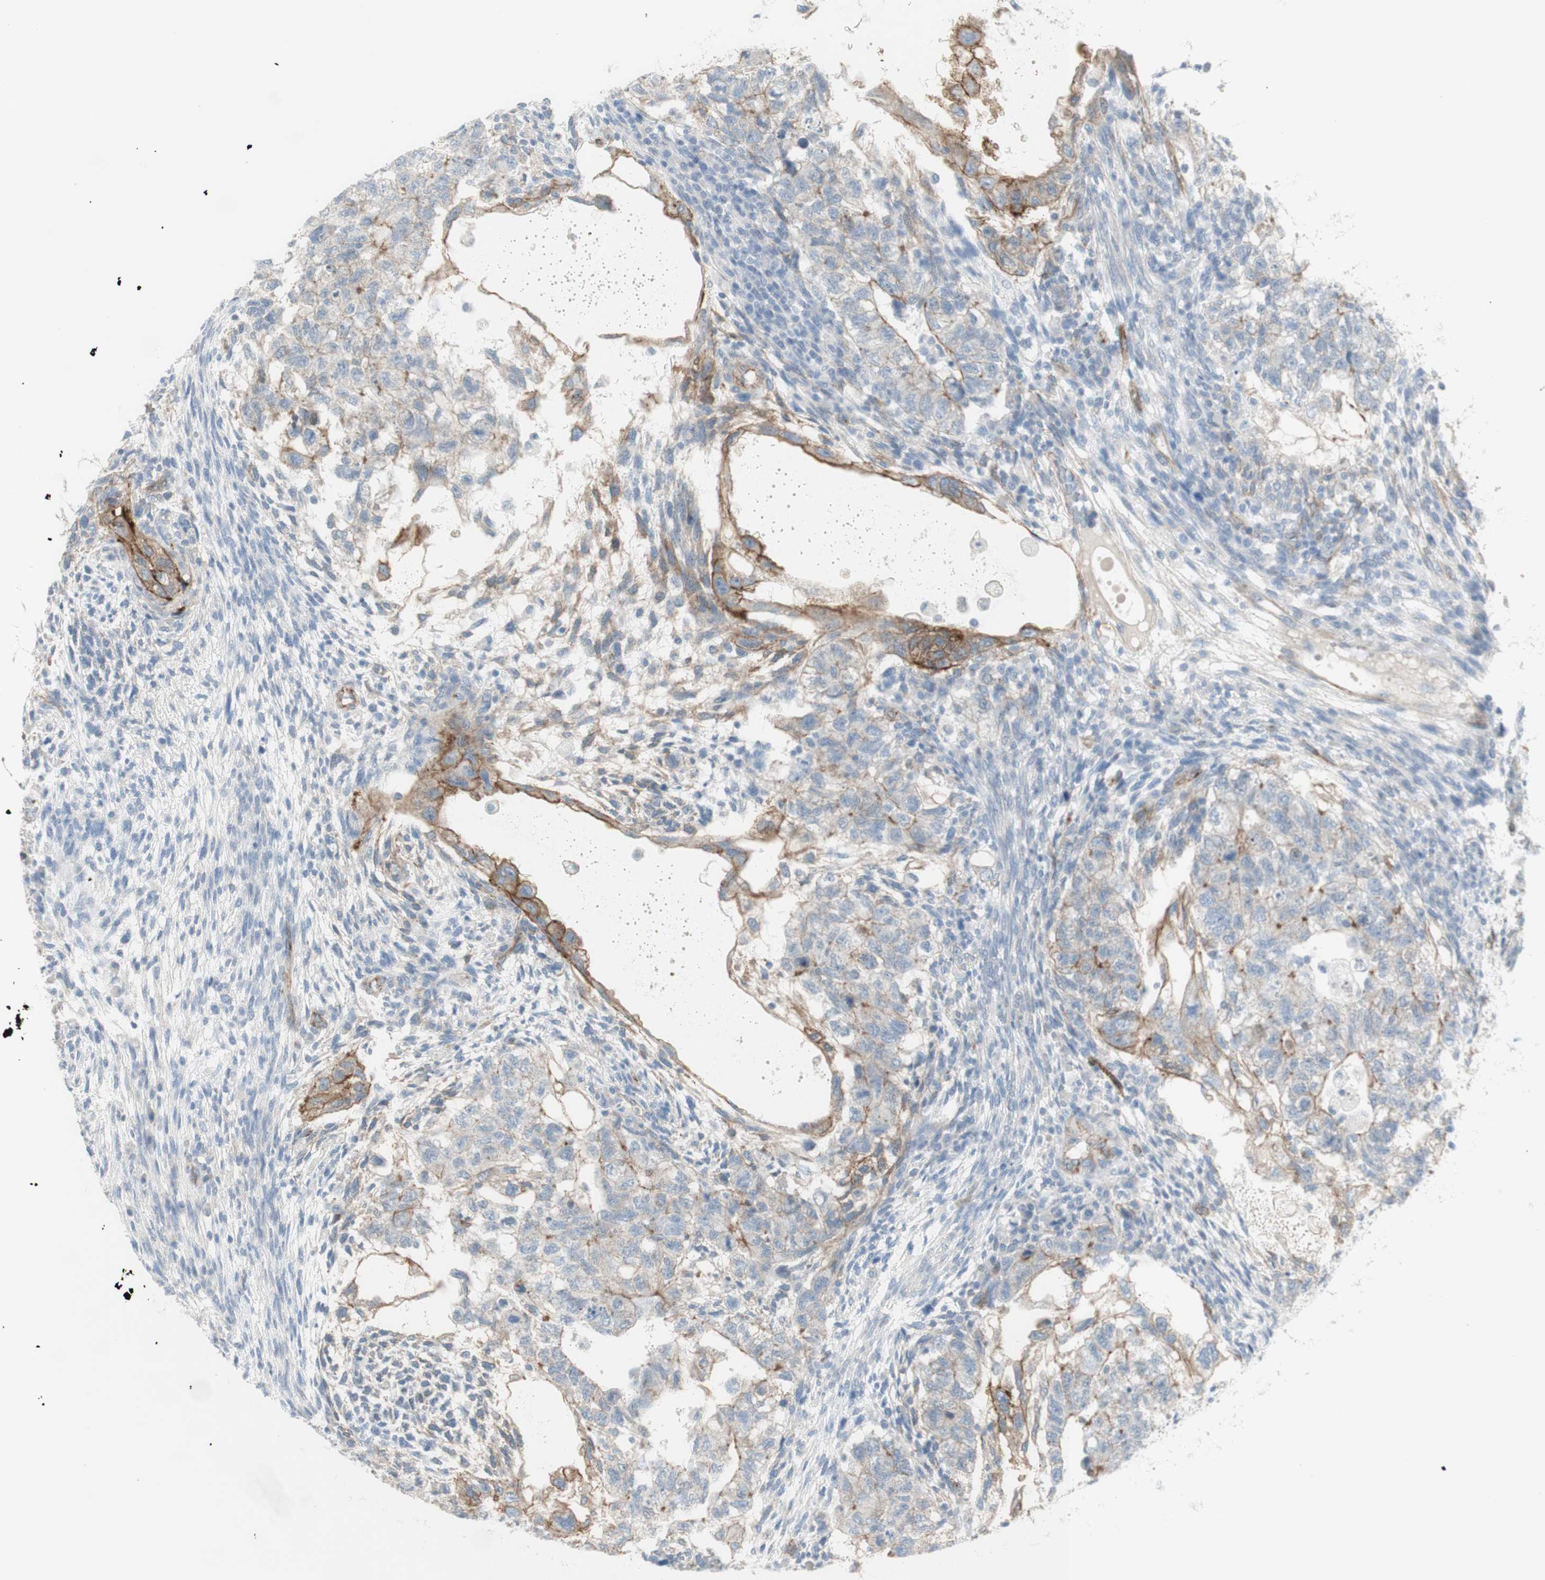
{"staining": {"intensity": "moderate", "quantity": "25%-75%", "location": "cytoplasmic/membranous"}, "tissue": "testis cancer", "cell_type": "Tumor cells", "image_type": "cancer", "snomed": [{"axis": "morphology", "description": "Normal tissue, NOS"}, {"axis": "morphology", "description": "Carcinoma, Embryonal, NOS"}, {"axis": "topography", "description": "Testis"}], "caption": "Human testis cancer (embryonal carcinoma) stained for a protein (brown) shows moderate cytoplasmic/membranous positive expression in about 25%-75% of tumor cells.", "gene": "MYO6", "patient": {"sex": "male", "age": 36}}